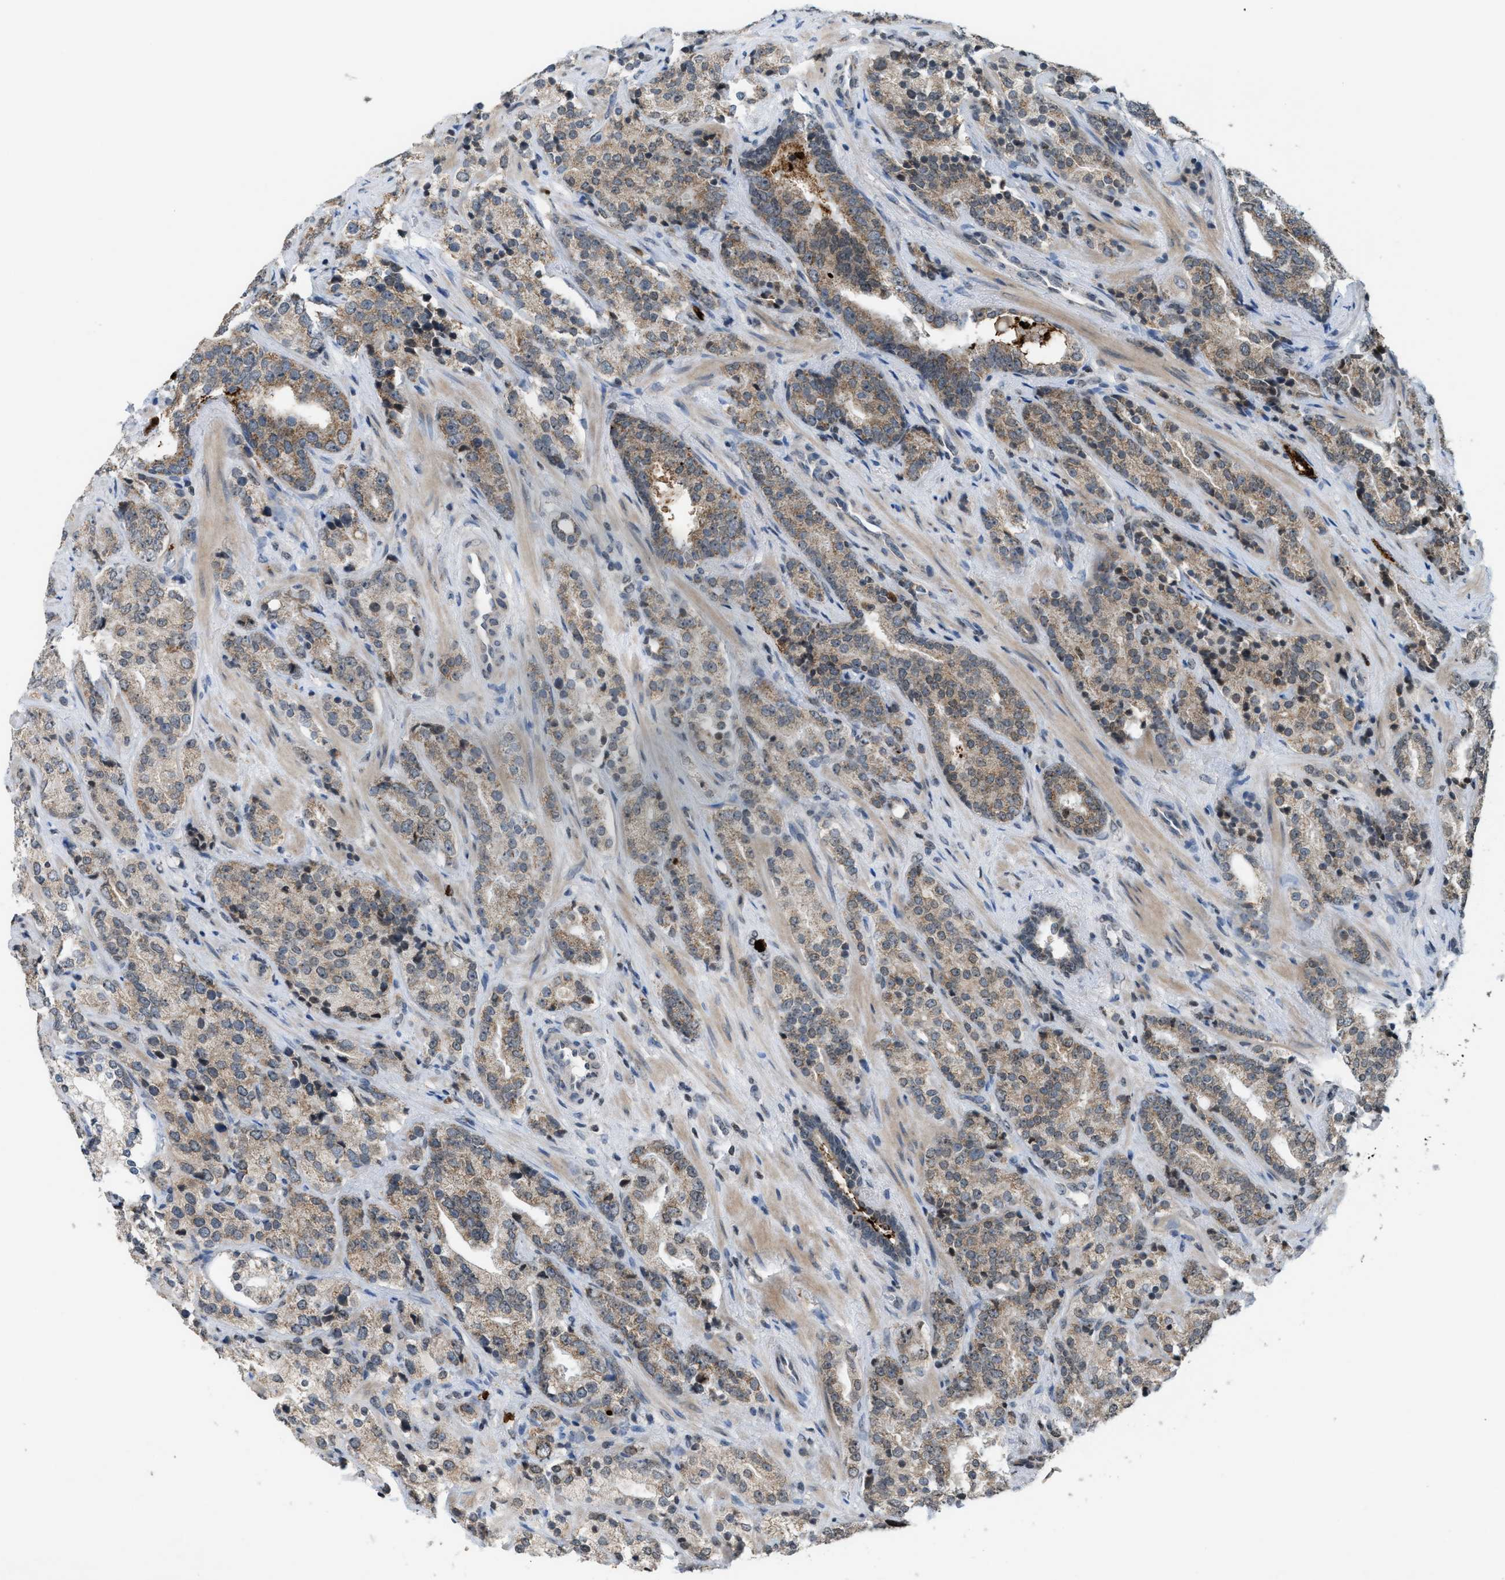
{"staining": {"intensity": "weak", "quantity": ">75%", "location": "cytoplasmic/membranous"}, "tissue": "prostate cancer", "cell_type": "Tumor cells", "image_type": "cancer", "snomed": [{"axis": "morphology", "description": "Adenocarcinoma, High grade"}, {"axis": "topography", "description": "Prostate"}], "caption": "IHC of human prostate cancer reveals low levels of weak cytoplasmic/membranous positivity in approximately >75% of tumor cells. (Brightfield microscopy of DAB IHC at high magnification).", "gene": "PRUNE2", "patient": {"sex": "male", "age": 71}}